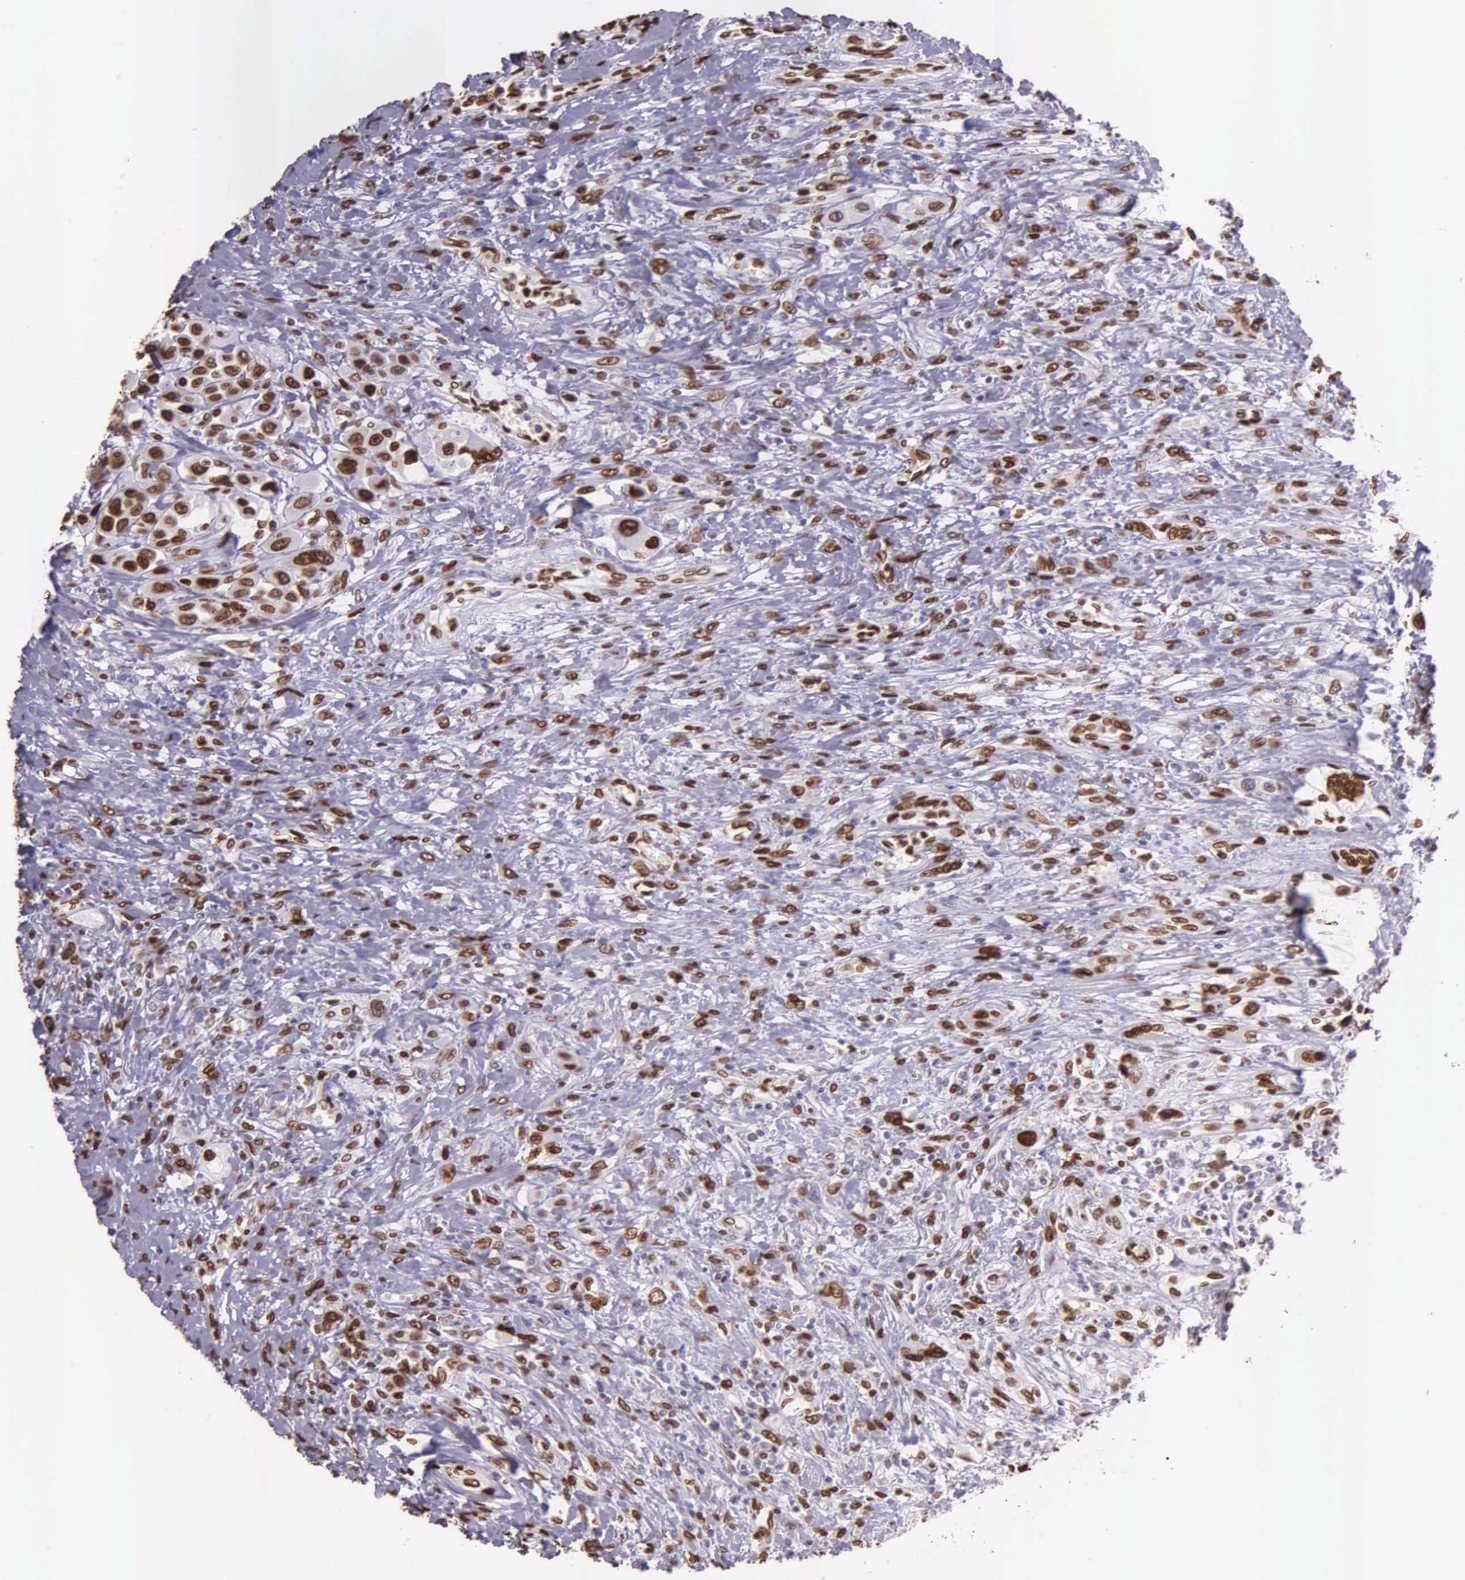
{"staining": {"intensity": "strong", "quantity": ">75%", "location": "nuclear"}, "tissue": "urothelial cancer", "cell_type": "Tumor cells", "image_type": "cancer", "snomed": [{"axis": "morphology", "description": "Urothelial carcinoma, High grade"}, {"axis": "topography", "description": "Urinary bladder"}], "caption": "A high-resolution photomicrograph shows IHC staining of urothelial cancer, which demonstrates strong nuclear staining in approximately >75% of tumor cells.", "gene": "H1-0", "patient": {"sex": "male", "age": 50}}